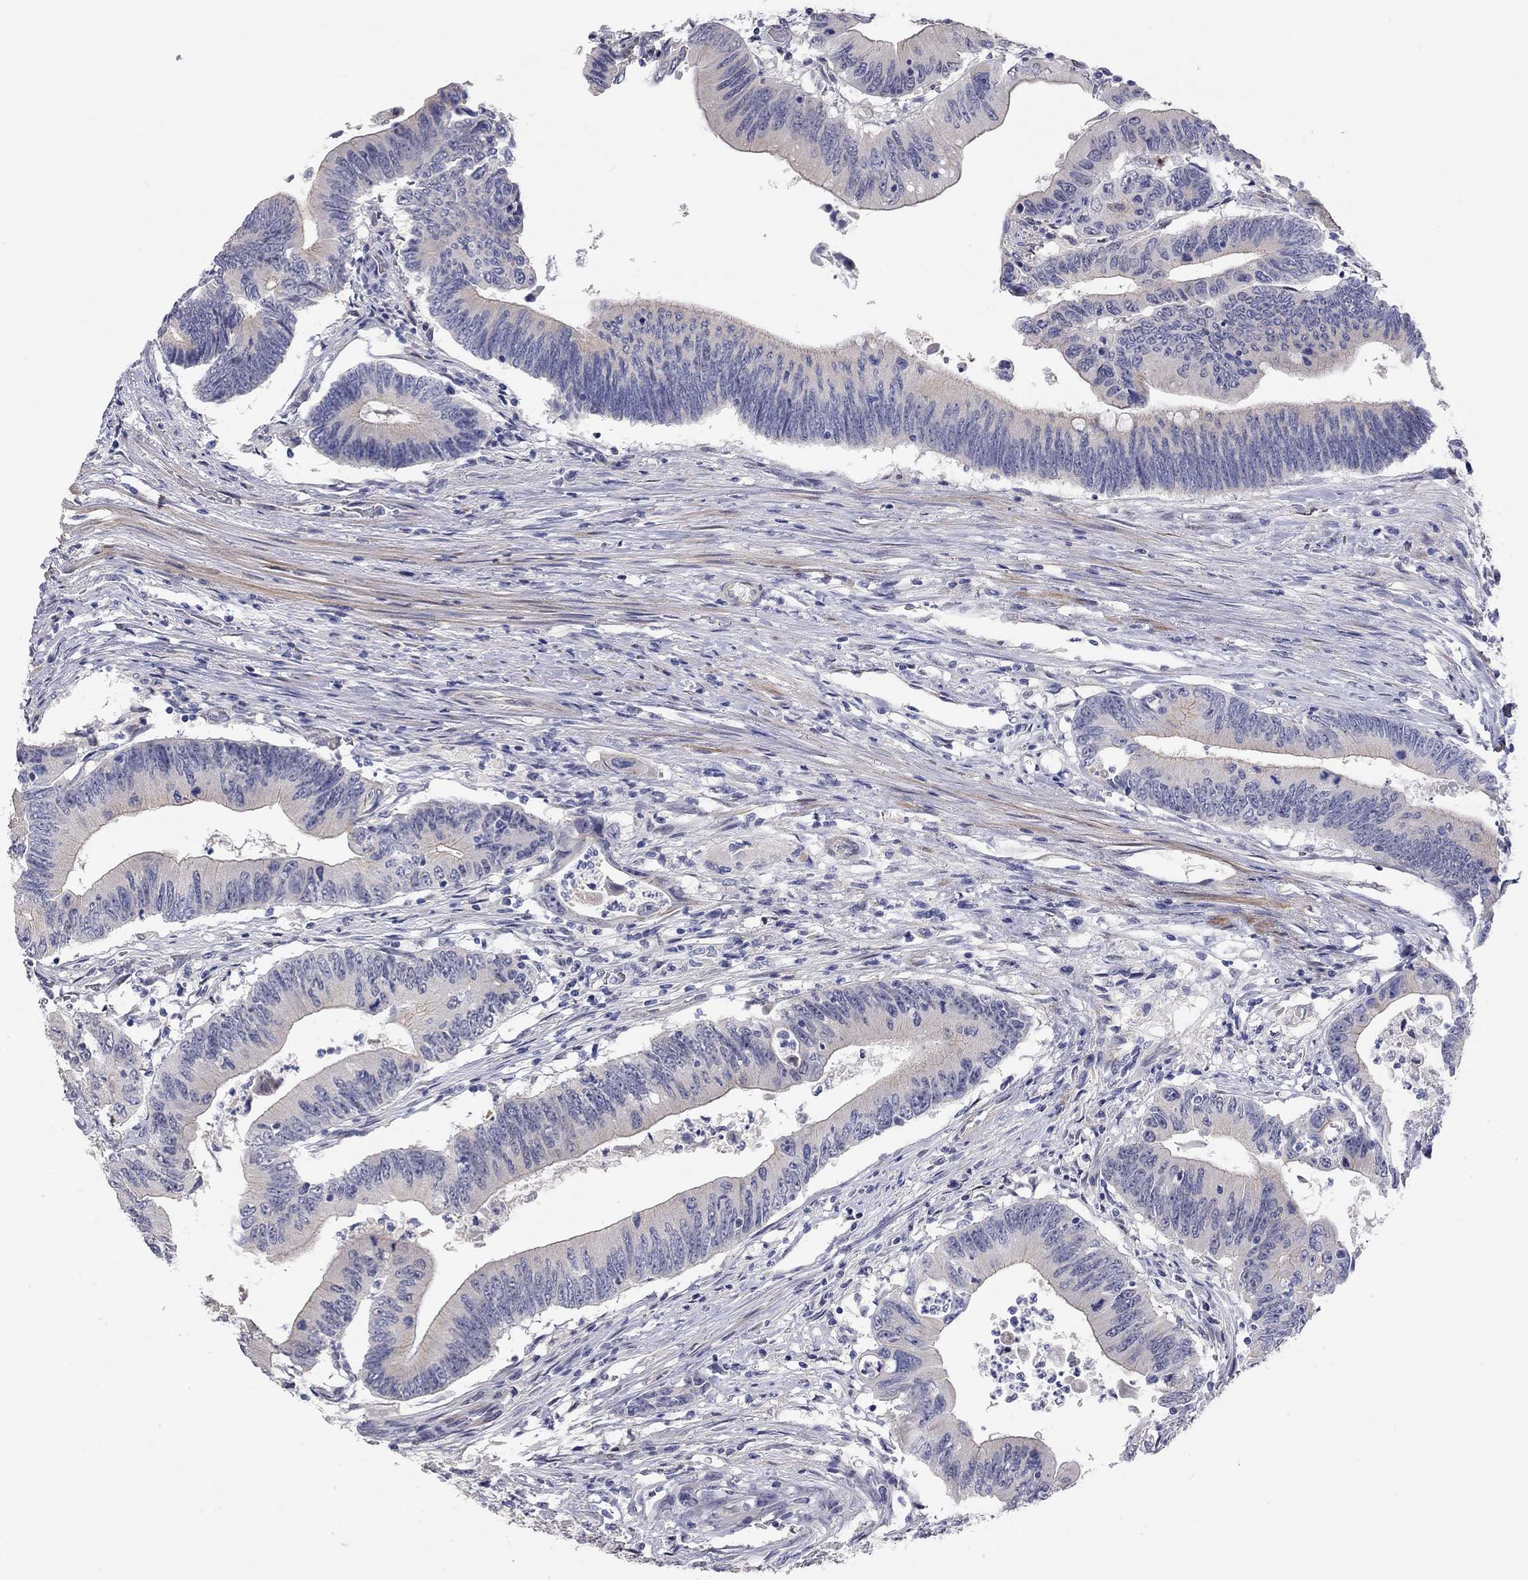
{"staining": {"intensity": "negative", "quantity": "none", "location": "none"}, "tissue": "colorectal cancer", "cell_type": "Tumor cells", "image_type": "cancer", "snomed": [{"axis": "morphology", "description": "Adenocarcinoma, NOS"}, {"axis": "topography", "description": "Colon"}], "caption": "IHC of colorectal cancer (adenocarcinoma) displays no staining in tumor cells.", "gene": "PAPSS2", "patient": {"sex": "female", "age": 90}}